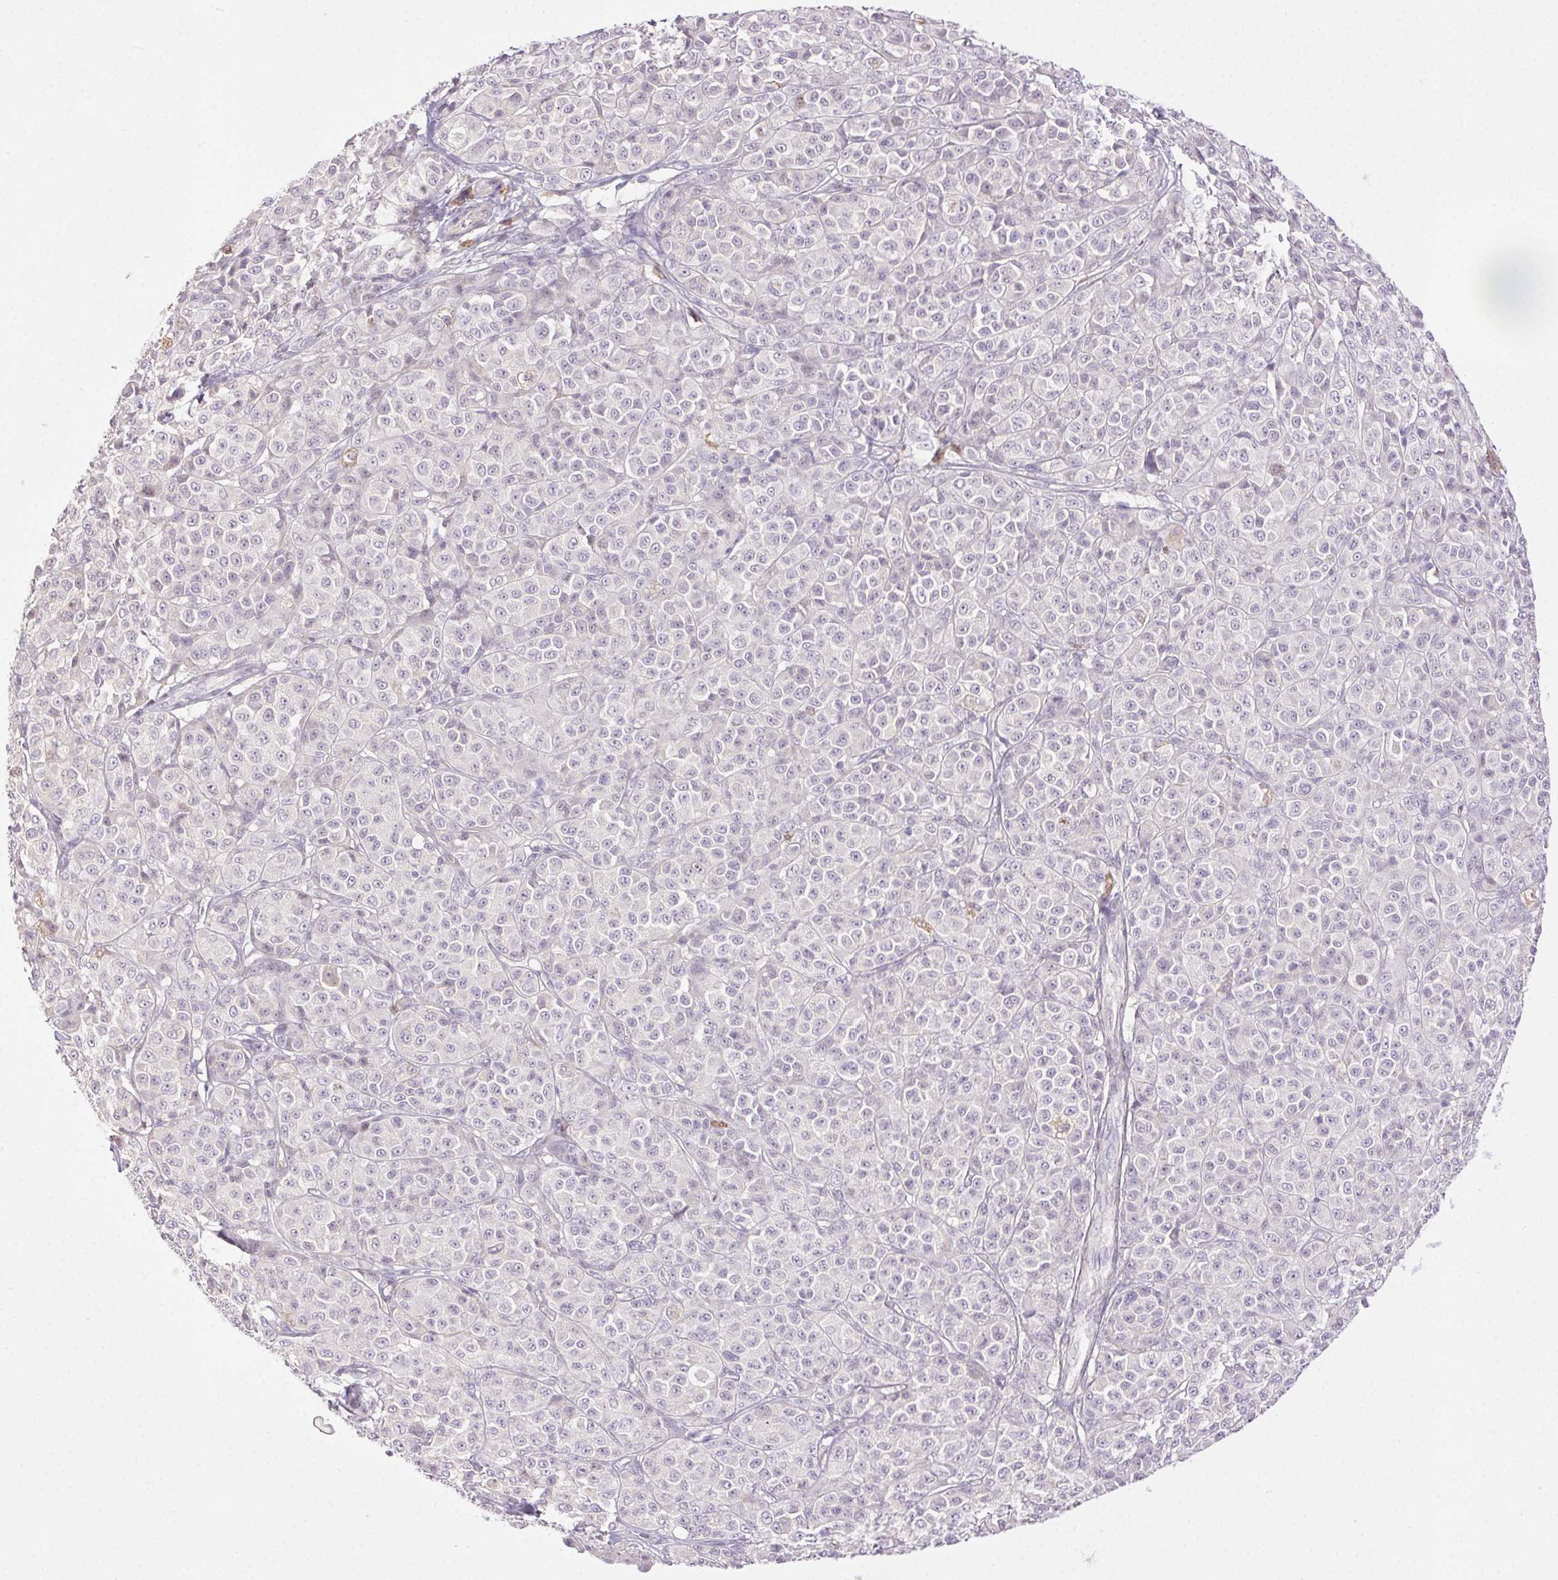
{"staining": {"intensity": "negative", "quantity": "none", "location": "none"}, "tissue": "melanoma", "cell_type": "Tumor cells", "image_type": "cancer", "snomed": [{"axis": "morphology", "description": "Malignant melanoma, NOS"}, {"axis": "topography", "description": "Skin"}], "caption": "Immunohistochemistry image of malignant melanoma stained for a protein (brown), which shows no staining in tumor cells.", "gene": "SNX31", "patient": {"sex": "male", "age": 89}}